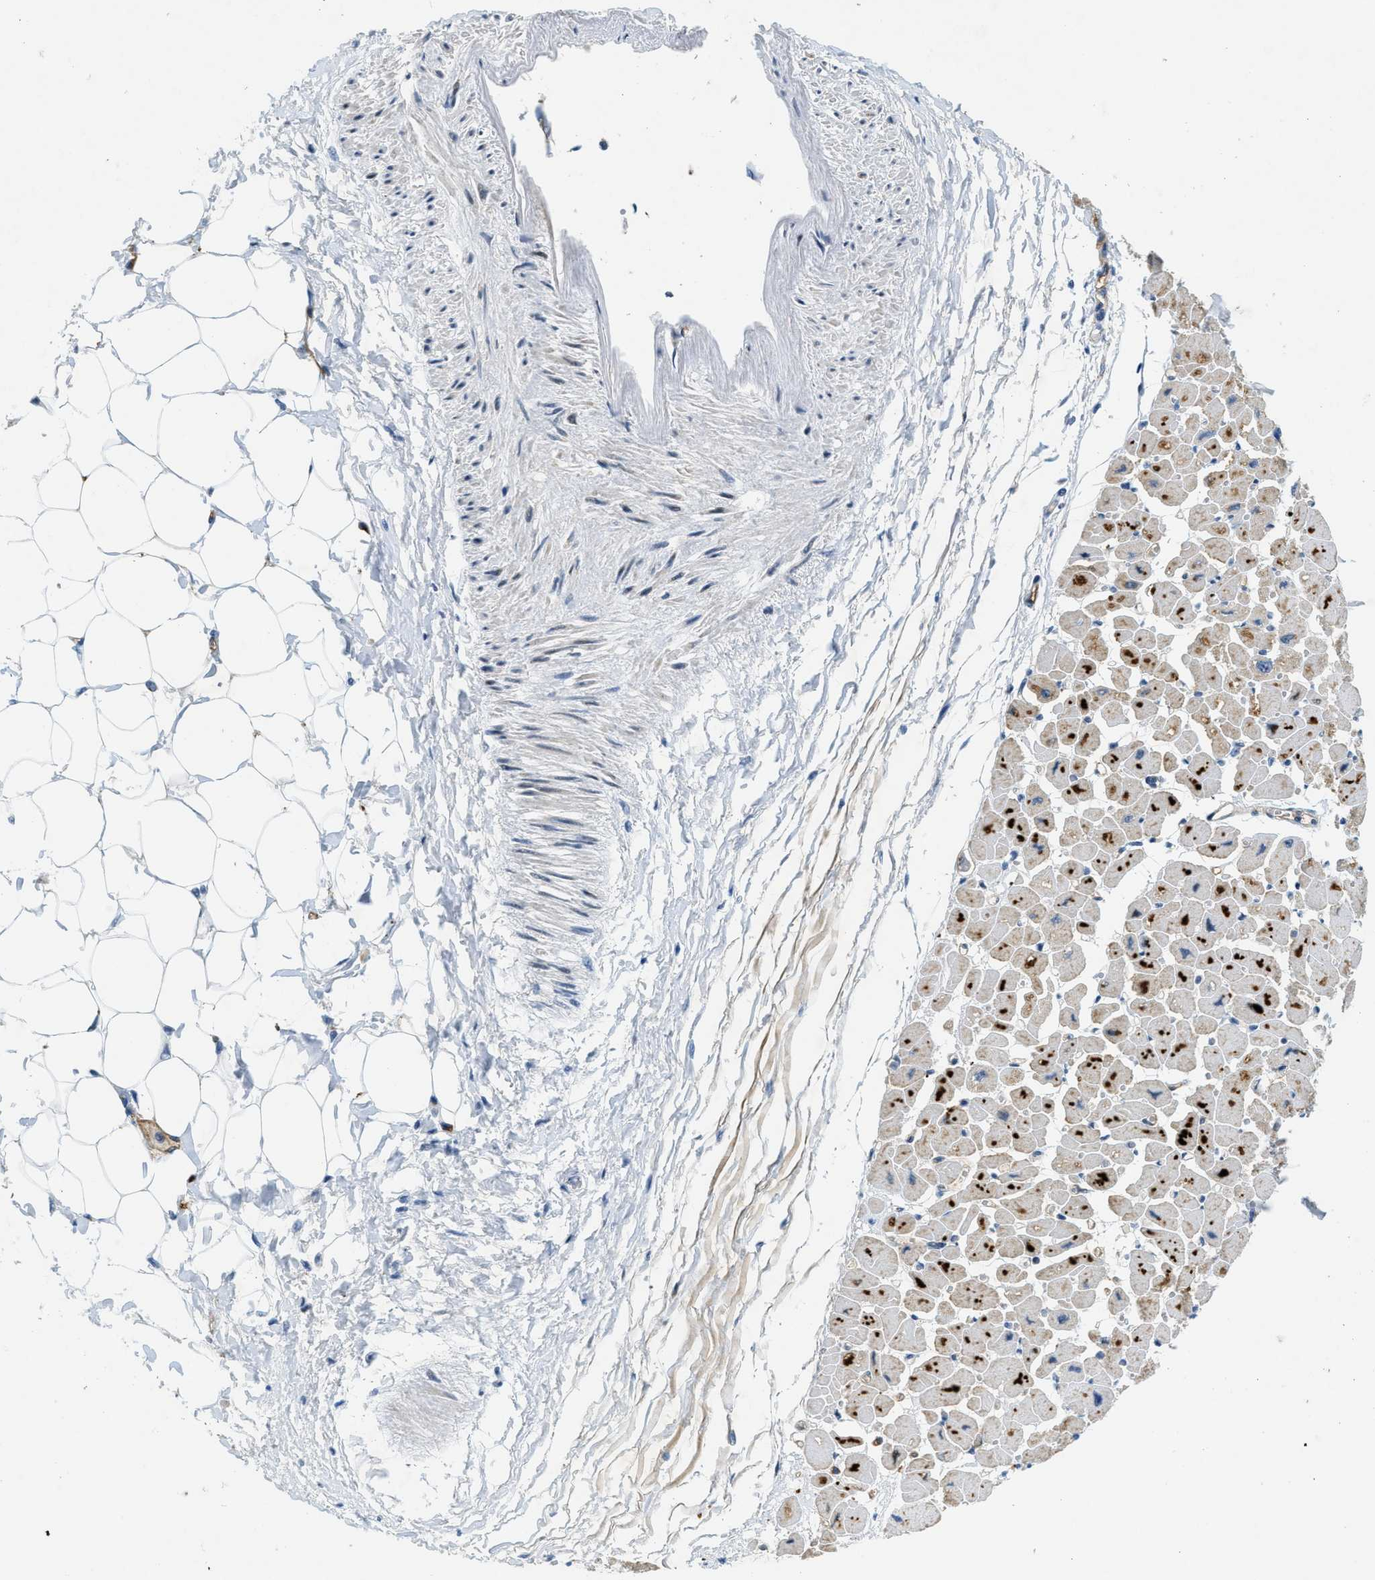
{"staining": {"intensity": "moderate", "quantity": ">75%", "location": "cytoplasmic/membranous"}, "tissue": "heart muscle", "cell_type": "Cardiomyocytes", "image_type": "normal", "snomed": [{"axis": "morphology", "description": "Normal tissue, NOS"}, {"axis": "topography", "description": "Heart"}], "caption": "Cardiomyocytes demonstrate moderate cytoplasmic/membranous staining in about >75% of cells in normal heart muscle. Nuclei are stained in blue.", "gene": "SLCO2A1", "patient": {"sex": "female", "age": 54}}